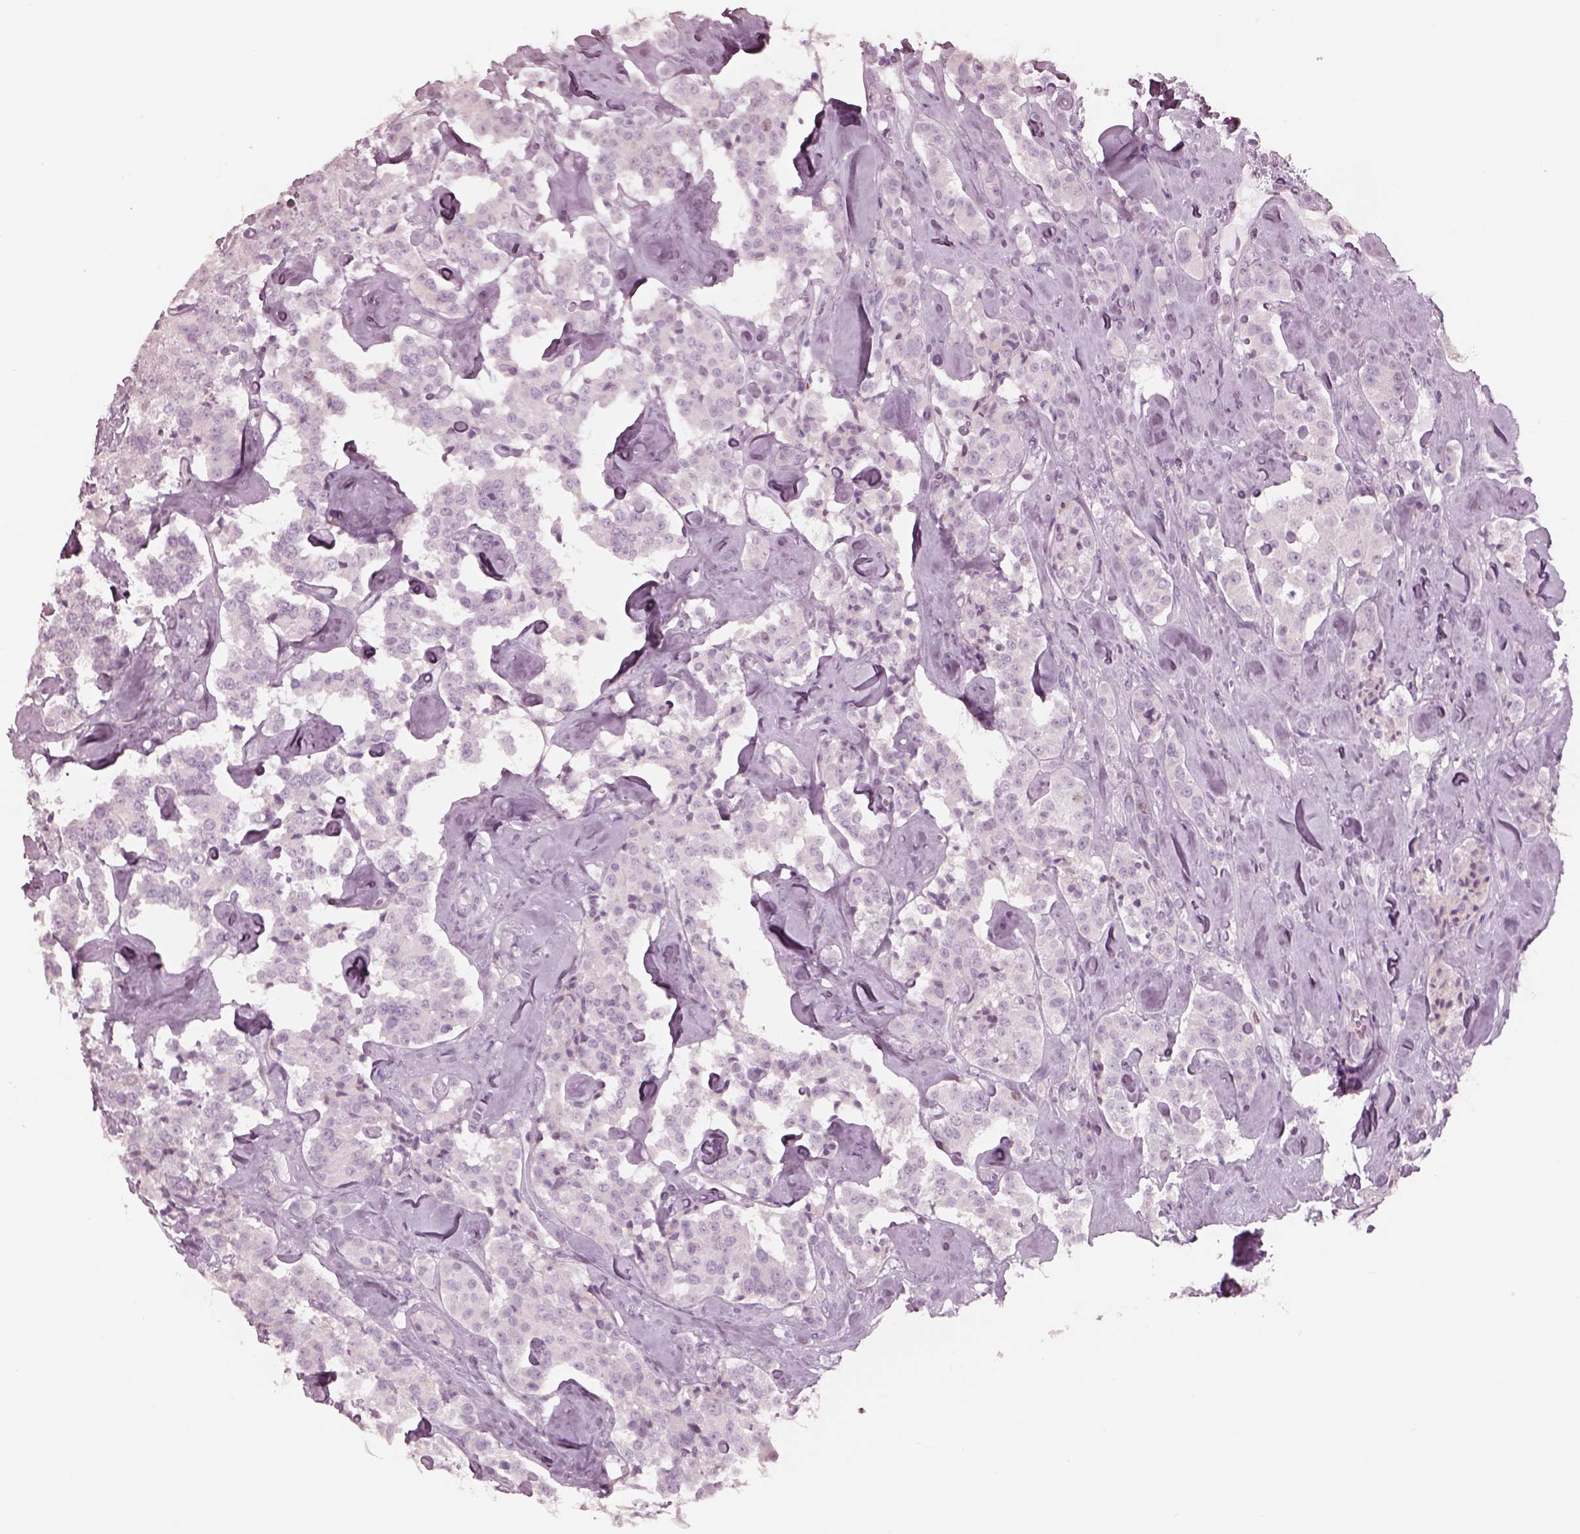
{"staining": {"intensity": "negative", "quantity": "none", "location": "none"}, "tissue": "carcinoid", "cell_type": "Tumor cells", "image_type": "cancer", "snomed": [{"axis": "morphology", "description": "Carcinoid, malignant, NOS"}, {"axis": "topography", "description": "Pancreas"}], "caption": "The micrograph exhibits no significant expression in tumor cells of carcinoid.", "gene": "KRTAP24-1", "patient": {"sex": "male", "age": 41}}